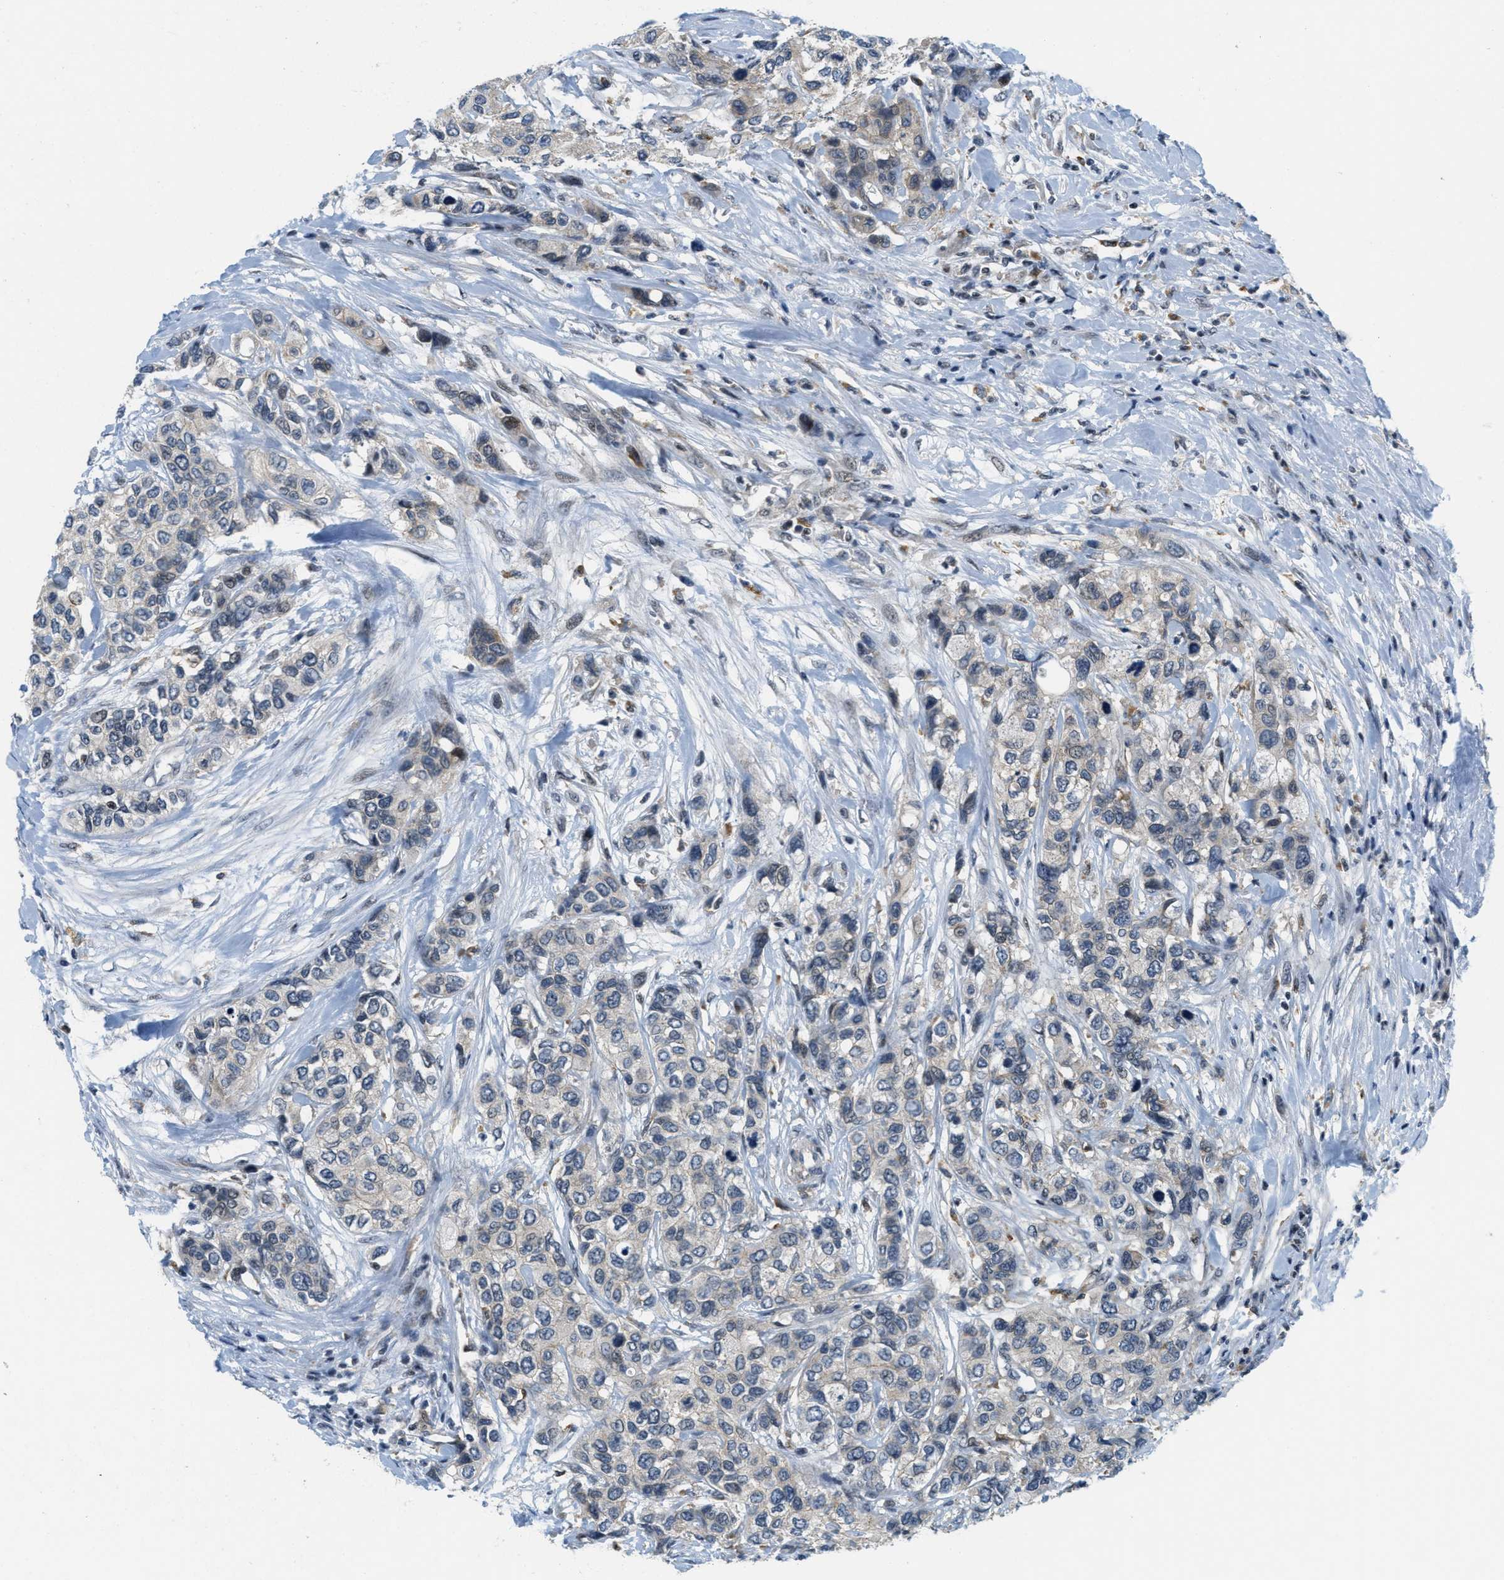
{"staining": {"intensity": "negative", "quantity": "none", "location": "none"}, "tissue": "urothelial cancer", "cell_type": "Tumor cells", "image_type": "cancer", "snomed": [{"axis": "morphology", "description": "Urothelial carcinoma, High grade"}, {"axis": "topography", "description": "Urinary bladder"}], "caption": "Urothelial carcinoma (high-grade) stained for a protein using immunohistochemistry shows no positivity tumor cells.", "gene": "ING1", "patient": {"sex": "female", "age": 56}}